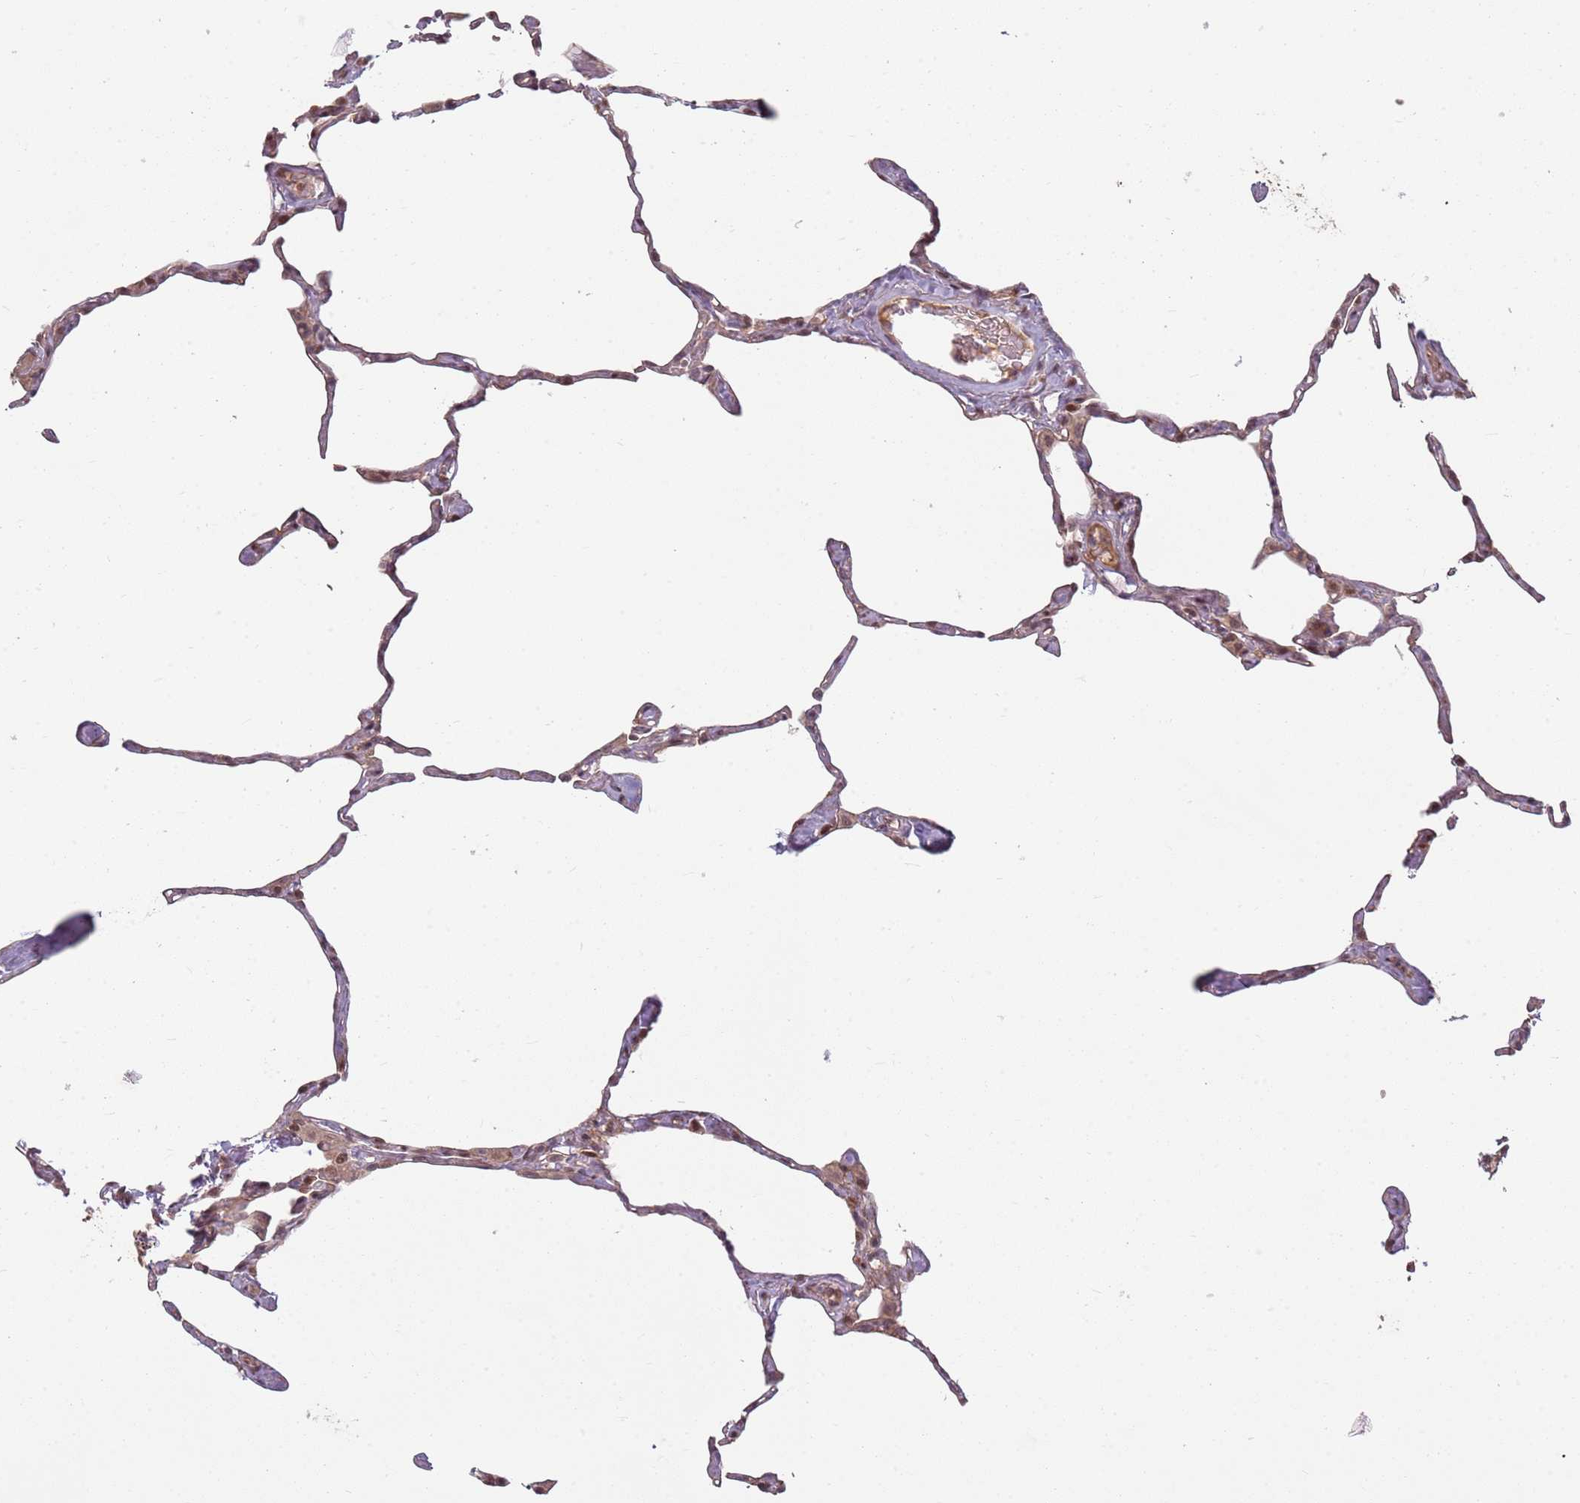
{"staining": {"intensity": "weak", "quantity": ">75%", "location": "cytoplasmic/membranous,nuclear"}, "tissue": "lung", "cell_type": "Alveolar cells", "image_type": "normal", "snomed": [{"axis": "morphology", "description": "Normal tissue, NOS"}, {"axis": "topography", "description": "Lung"}], "caption": "Alveolar cells display low levels of weak cytoplasmic/membranous,nuclear expression in about >75% of cells in benign human lung.", "gene": "ADGRG1", "patient": {"sex": "male", "age": 65}}